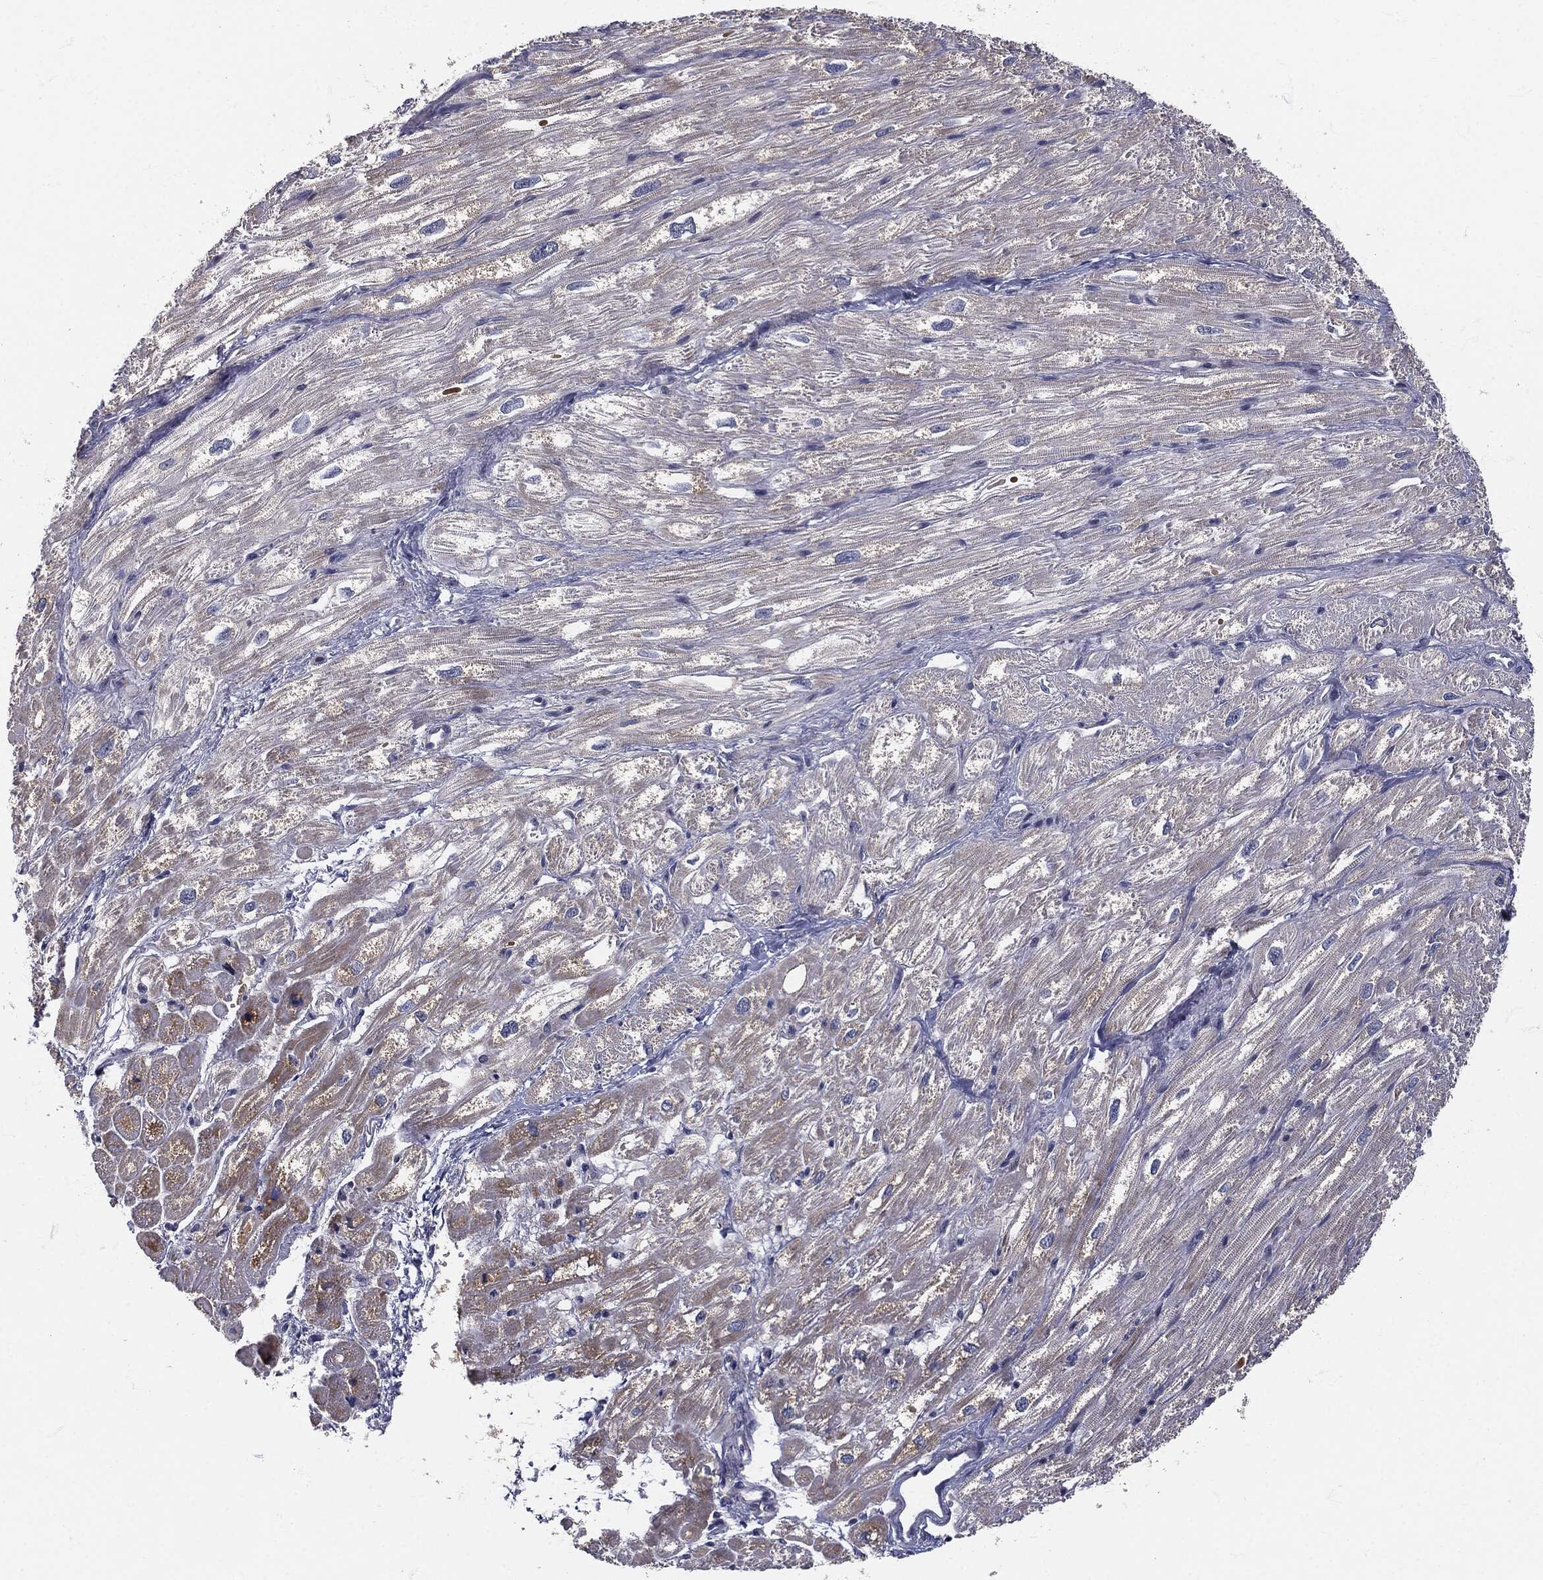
{"staining": {"intensity": "weak", "quantity": "<25%", "location": "cytoplasmic/membranous"}, "tissue": "heart muscle", "cell_type": "Cardiomyocytes", "image_type": "normal", "snomed": [{"axis": "morphology", "description": "Normal tissue, NOS"}, {"axis": "topography", "description": "Heart"}], "caption": "The immunohistochemistry photomicrograph has no significant positivity in cardiomyocytes of heart muscle. (Immunohistochemistry, brightfield microscopy, high magnification).", "gene": "SIGLEC9", "patient": {"sex": "male", "age": 62}}